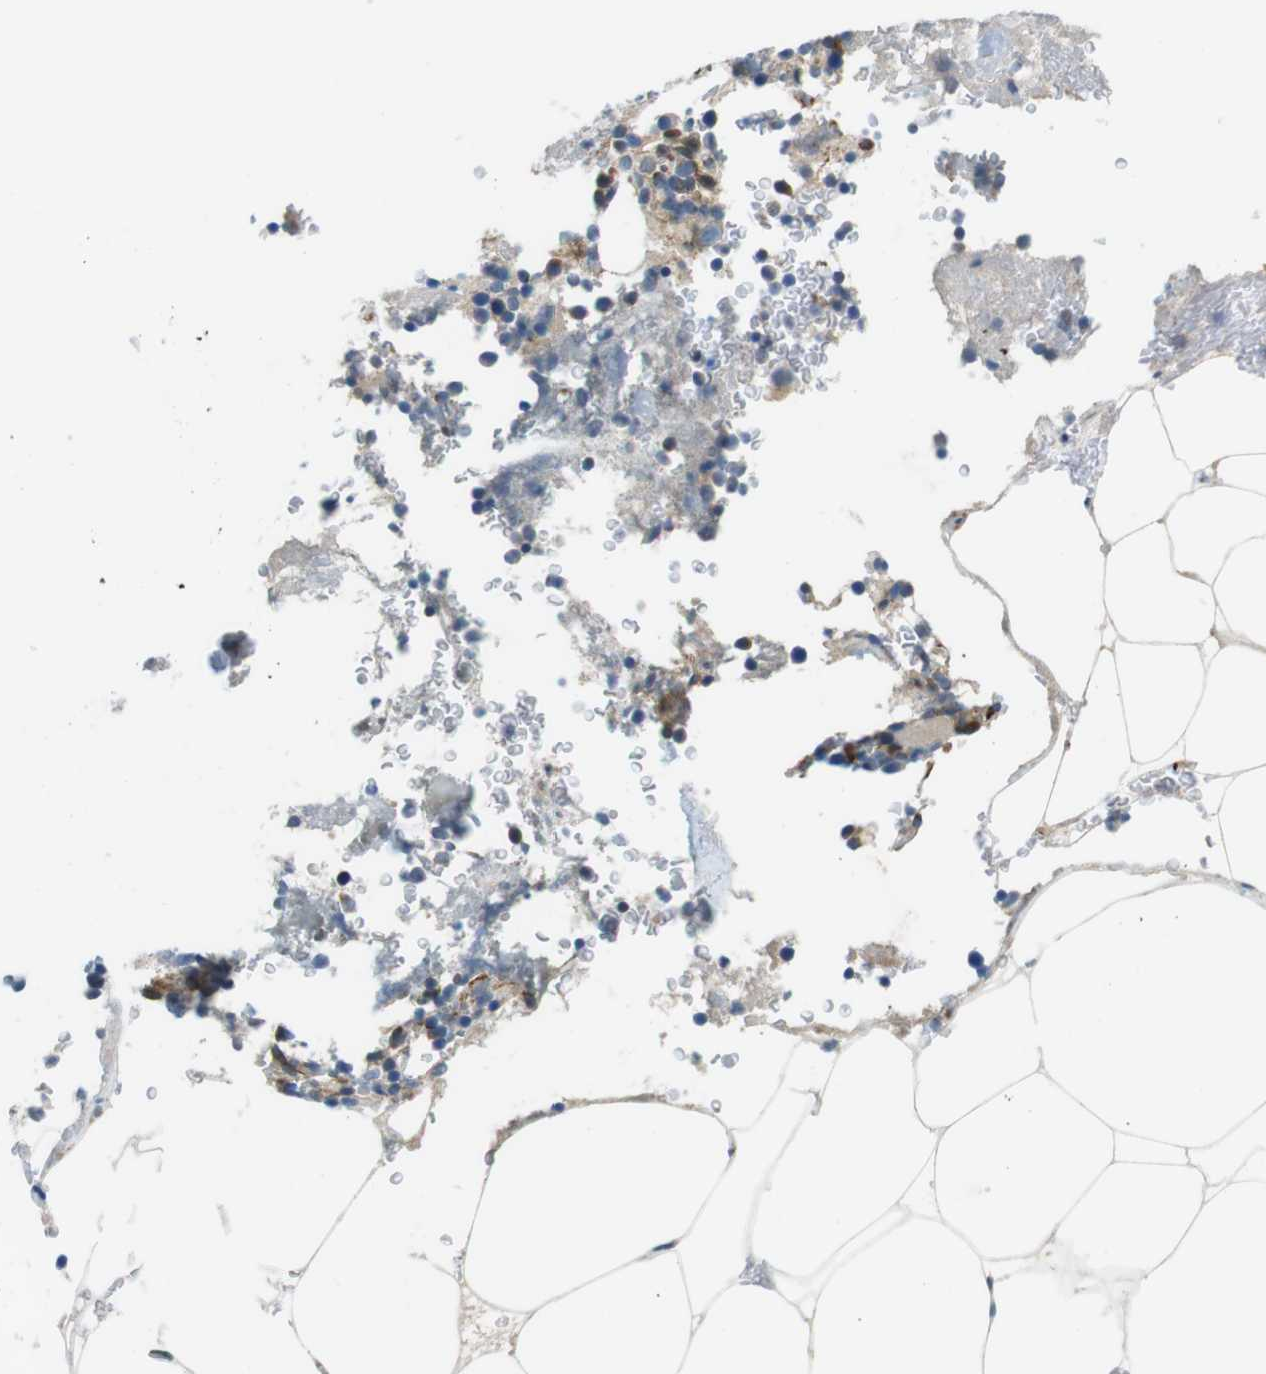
{"staining": {"intensity": "weak", "quantity": "<25%", "location": "cytoplasmic/membranous"}, "tissue": "bone marrow", "cell_type": "Hematopoietic cells", "image_type": "normal", "snomed": [{"axis": "morphology", "description": "Normal tissue, NOS"}, {"axis": "topography", "description": "Bone marrow"}], "caption": "This photomicrograph is of unremarkable bone marrow stained with immunohistochemistry (IHC) to label a protein in brown with the nuclei are counter-stained blue. There is no expression in hematopoietic cells. The staining was performed using DAB (3,3'-diaminobenzidine) to visualize the protein expression in brown, while the nuclei were stained in blue with hematoxylin (Magnification: 20x).", "gene": "PALD1", "patient": {"sex": "male"}}